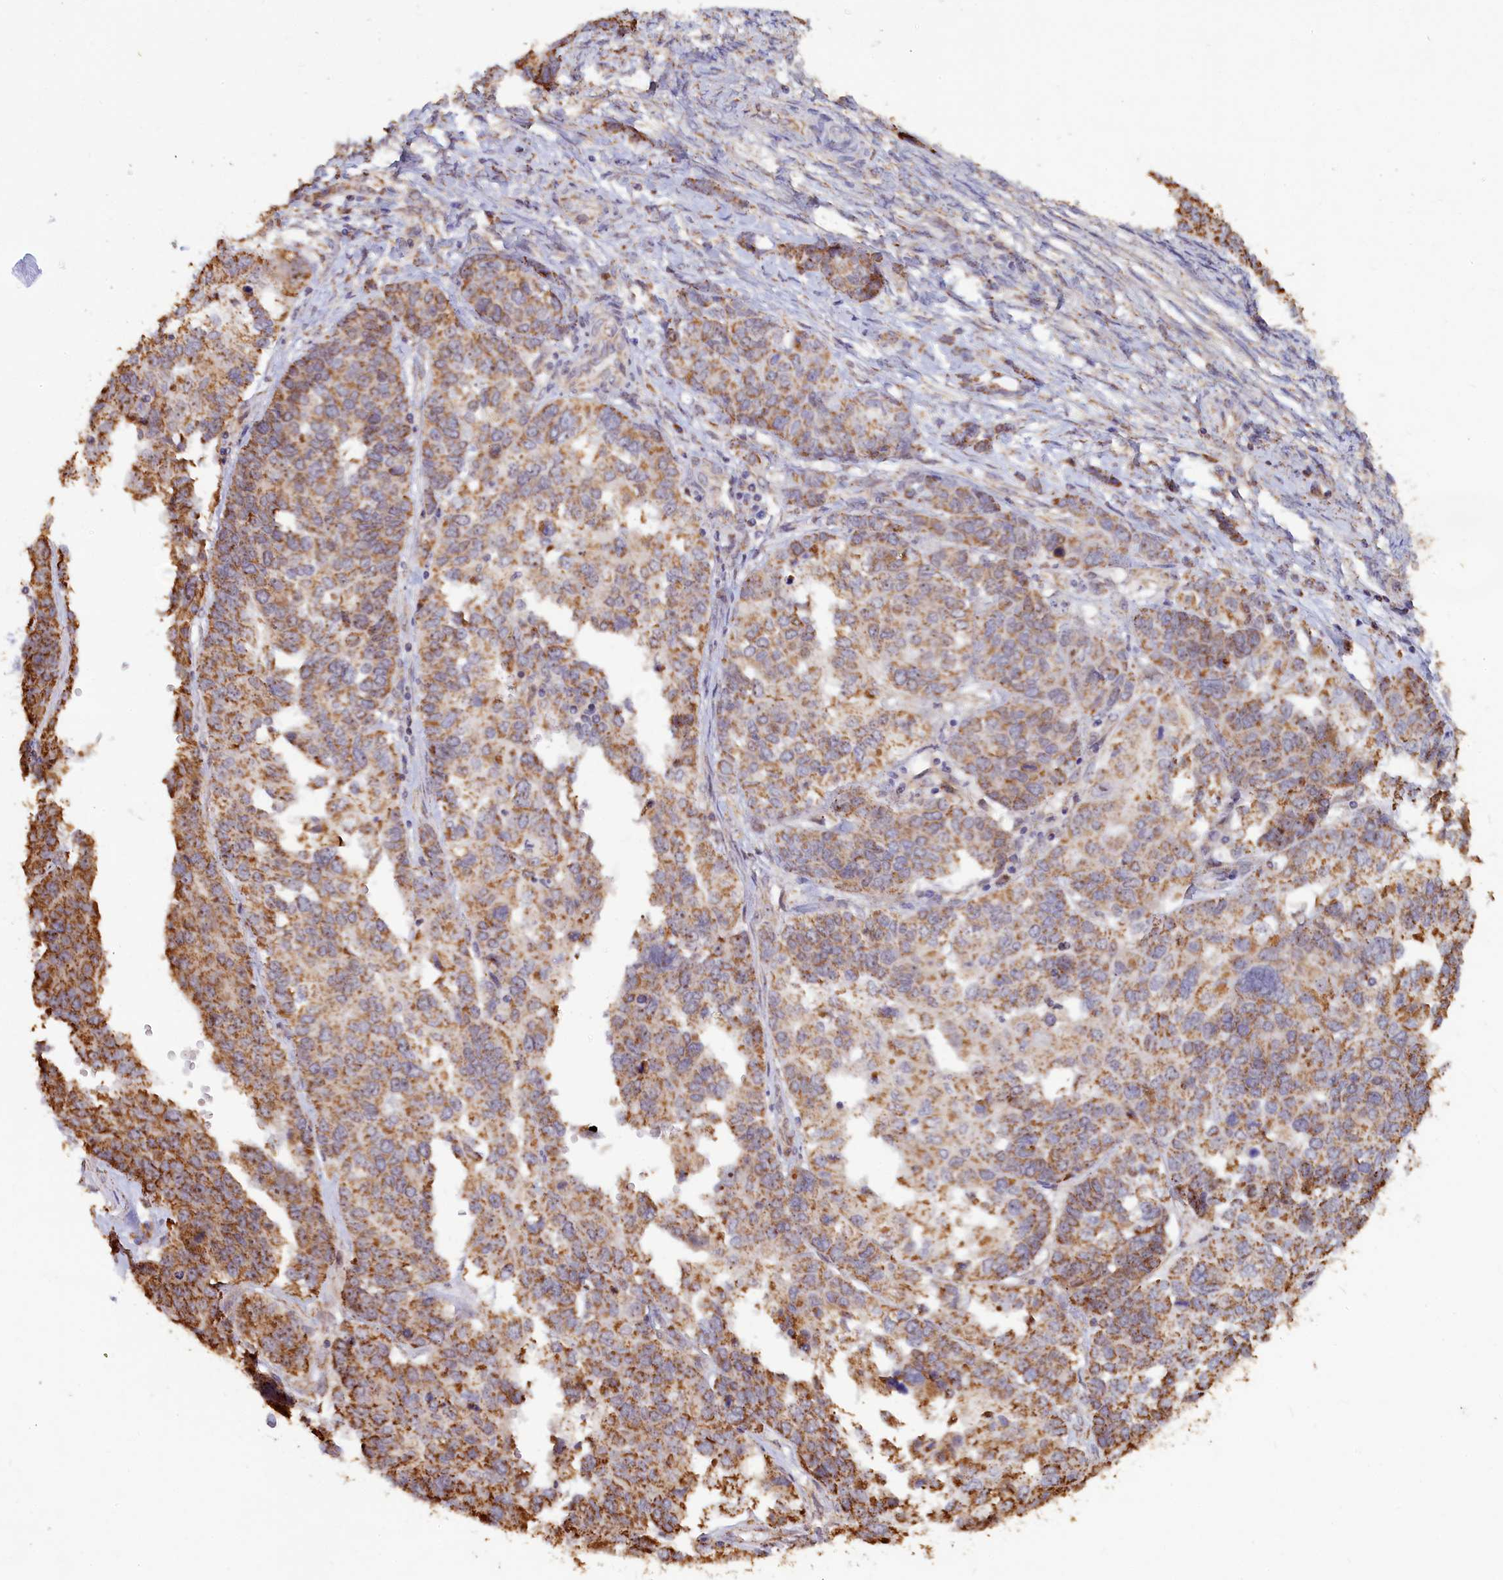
{"staining": {"intensity": "moderate", "quantity": ">75%", "location": "cytoplasmic/membranous"}, "tissue": "ovarian cancer", "cell_type": "Tumor cells", "image_type": "cancer", "snomed": [{"axis": "morphology", "description": "Cystadenocarcinoma, serous, NOS"}, {"axis": "topography", "description": "Ovary"}], "caption": "Immunohistochemistry (IHC) of human ovarian cancer shows medium levels of moderate cytoplasmic/membranous expression in about >75% of tumor cells.", "gene": "ZNF816", "patient": {"sex": "female", "age": 44}}